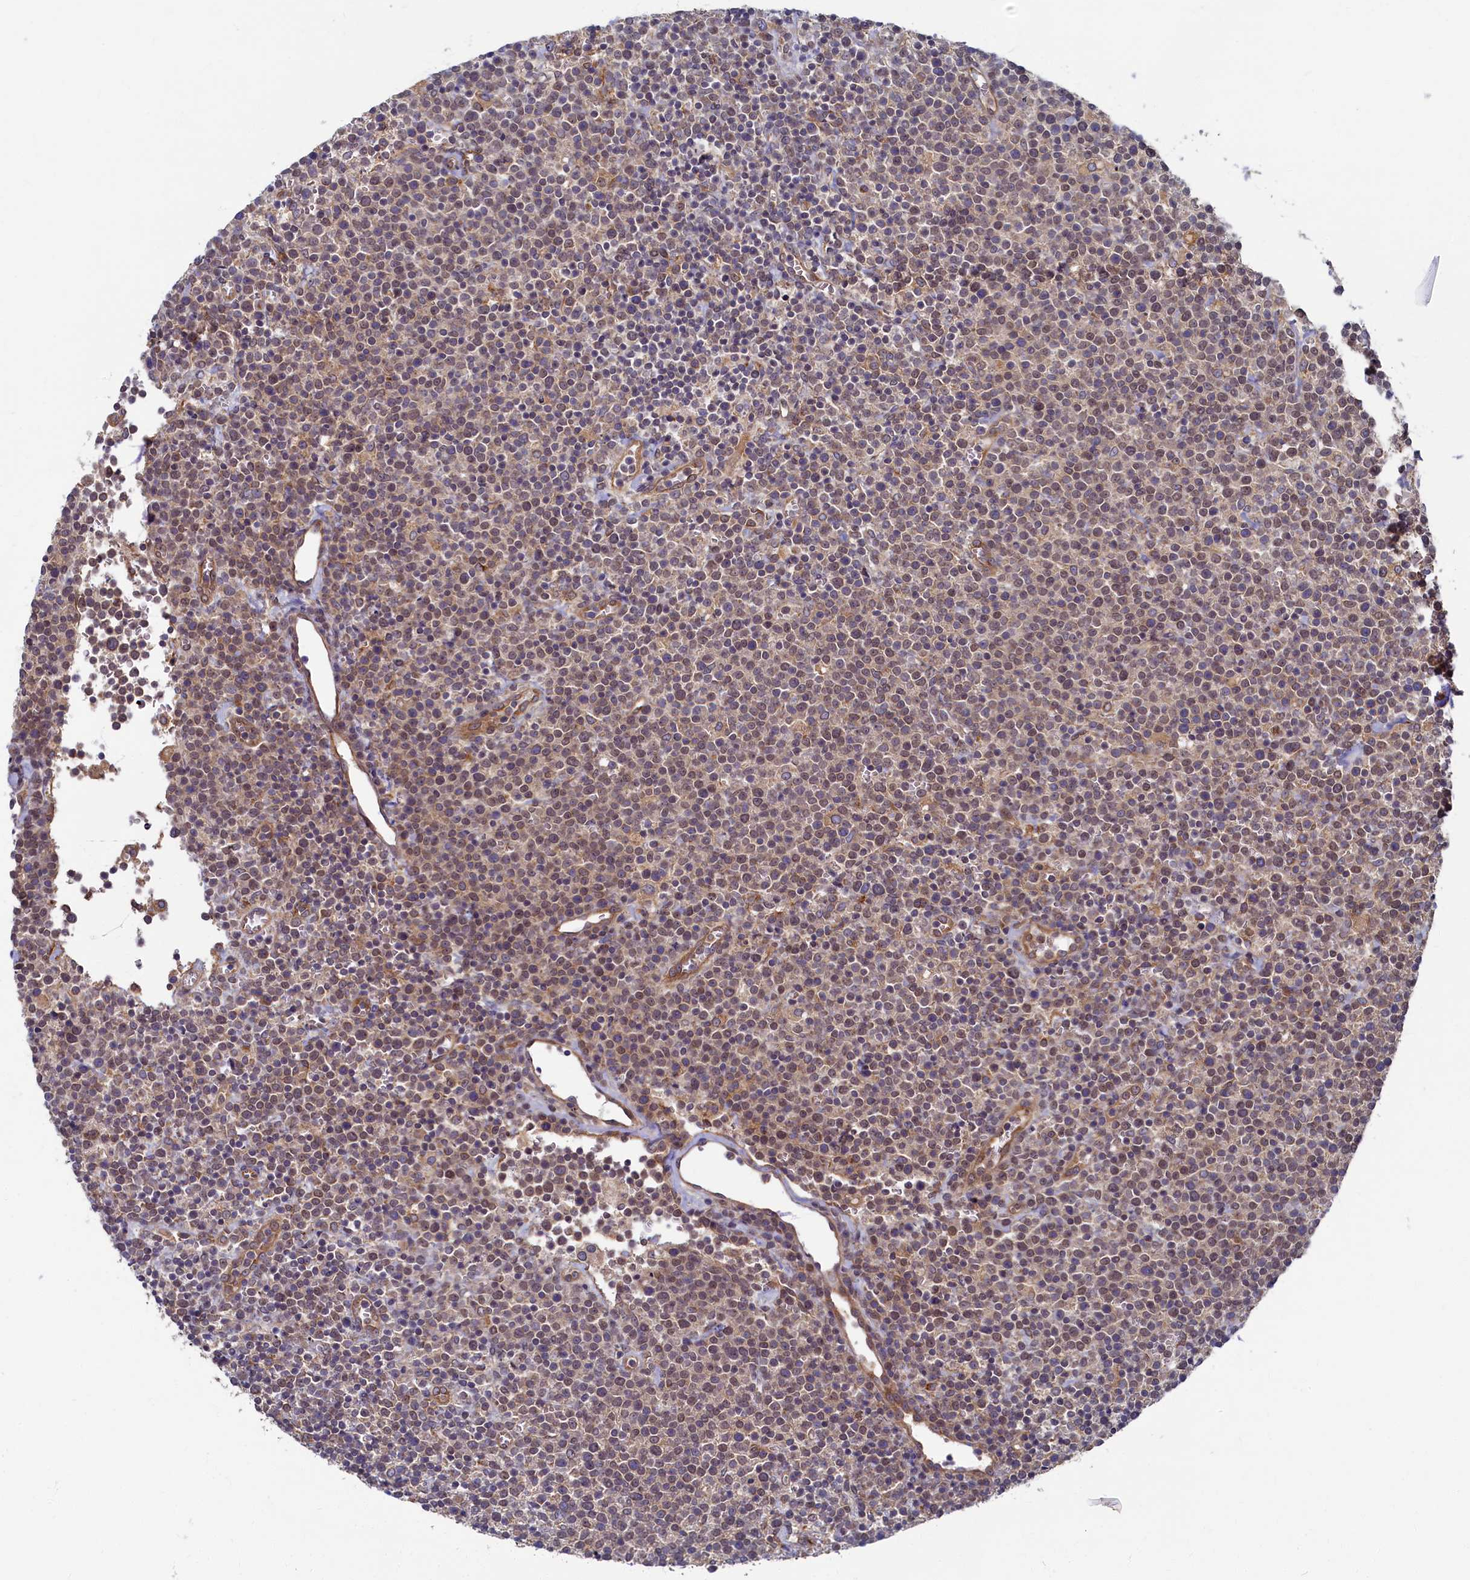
{"staining": {"intensity": "weak", "quantity": "25%-75%", "location": "nuclear"}, "tissue": "lymphoma", "cell_type": "Tumor cells", "image_type": "cancer", "snomed": [{"axis": "morphology", "description": "Malignant lymphoma, non-Hodgkin's type, High grade"}, {"axis": "topography", "description": "Lymph node"}], "caption": "Brown immunohistochemical staining in high-grade malignant lymphoma, non-Hodgkin's type exhibits weak nuclear staining in approximately 25%-75% of tumor cells.", "gene": "STX12", "patient": {"sex": "male", "age": 61}}